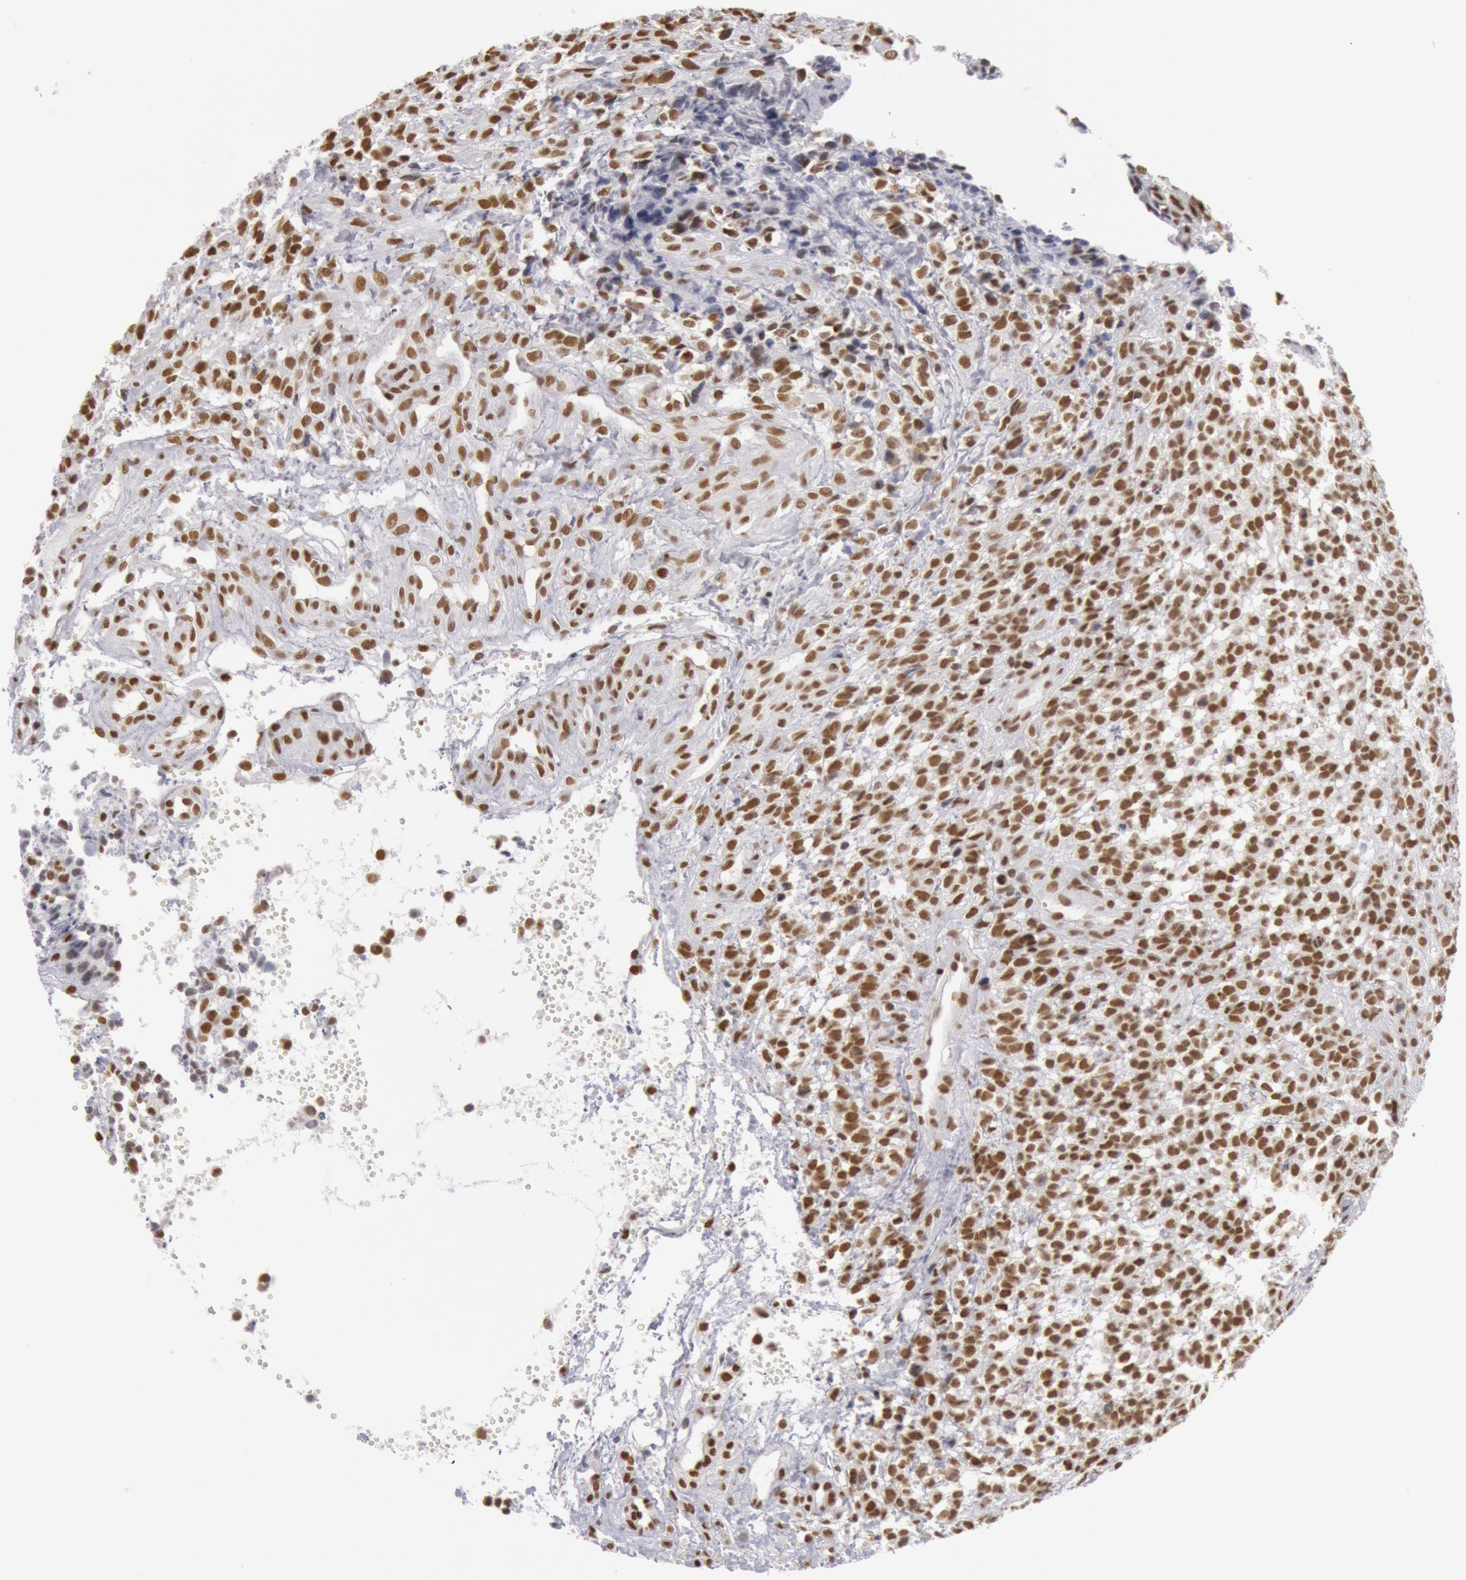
{"staining": {"intensity": "strong", "quantity": ">75%", "location": "nuclear"}, "tissue": "glioma", "cell_type": "Tumor cells", "image_type": "cancer", "snomed": [{"axis": "morphology", "description": "Glioma, malignant, High grade"}, {"axis": "topography", "description": "Brain"}], "caption": "Glioma tissue demonstrates strong nuclear expression in about >75% of tumor cells The protein of interest is stained brown, and the nuclei are stained in blue (DAB IHC with brightfield microscopy, high magnification).", "gene": "ESS2", "patient": {"sex": "male", "age": 66}}